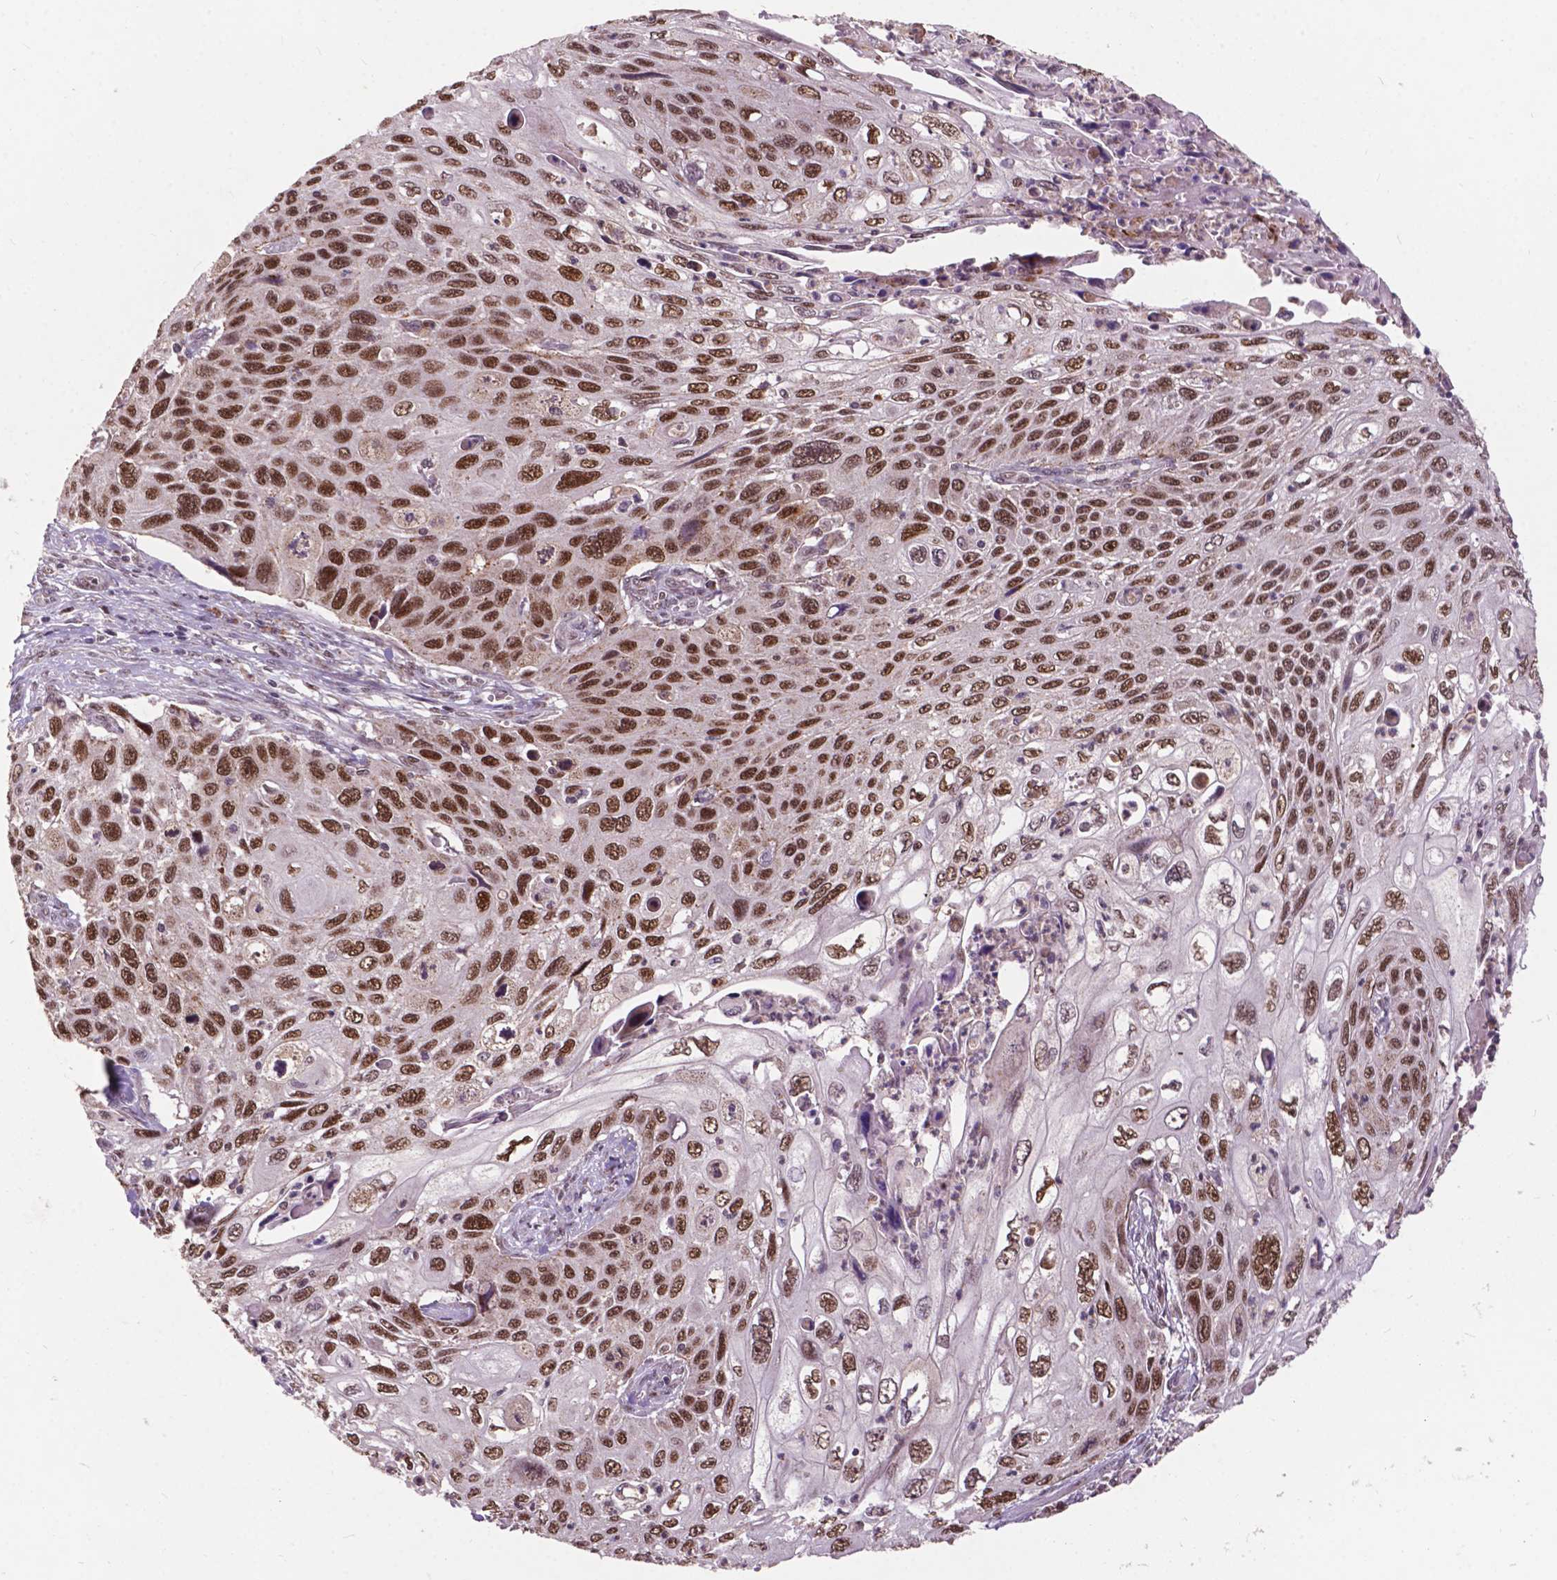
{"staining": {"intensity": "strong", "quantity": ">75%", "location": "nuclear"}, "tissue": "cervical cancer", "cell_type": "Tumor cells", "image_type": "cancer", "snomed": [{"axis": "morphology", "description": "Squamous cell carcinoma, NOS"}, {"axis": "topography", "description": "Cervix"}], "caption": "Cervical squamous cell carcinoma tissue exhibits strong nuclear positivity in approximately >75% of tumor cells", "gene": "MSH2", "patient": {"sex": "female", "age": 70}}